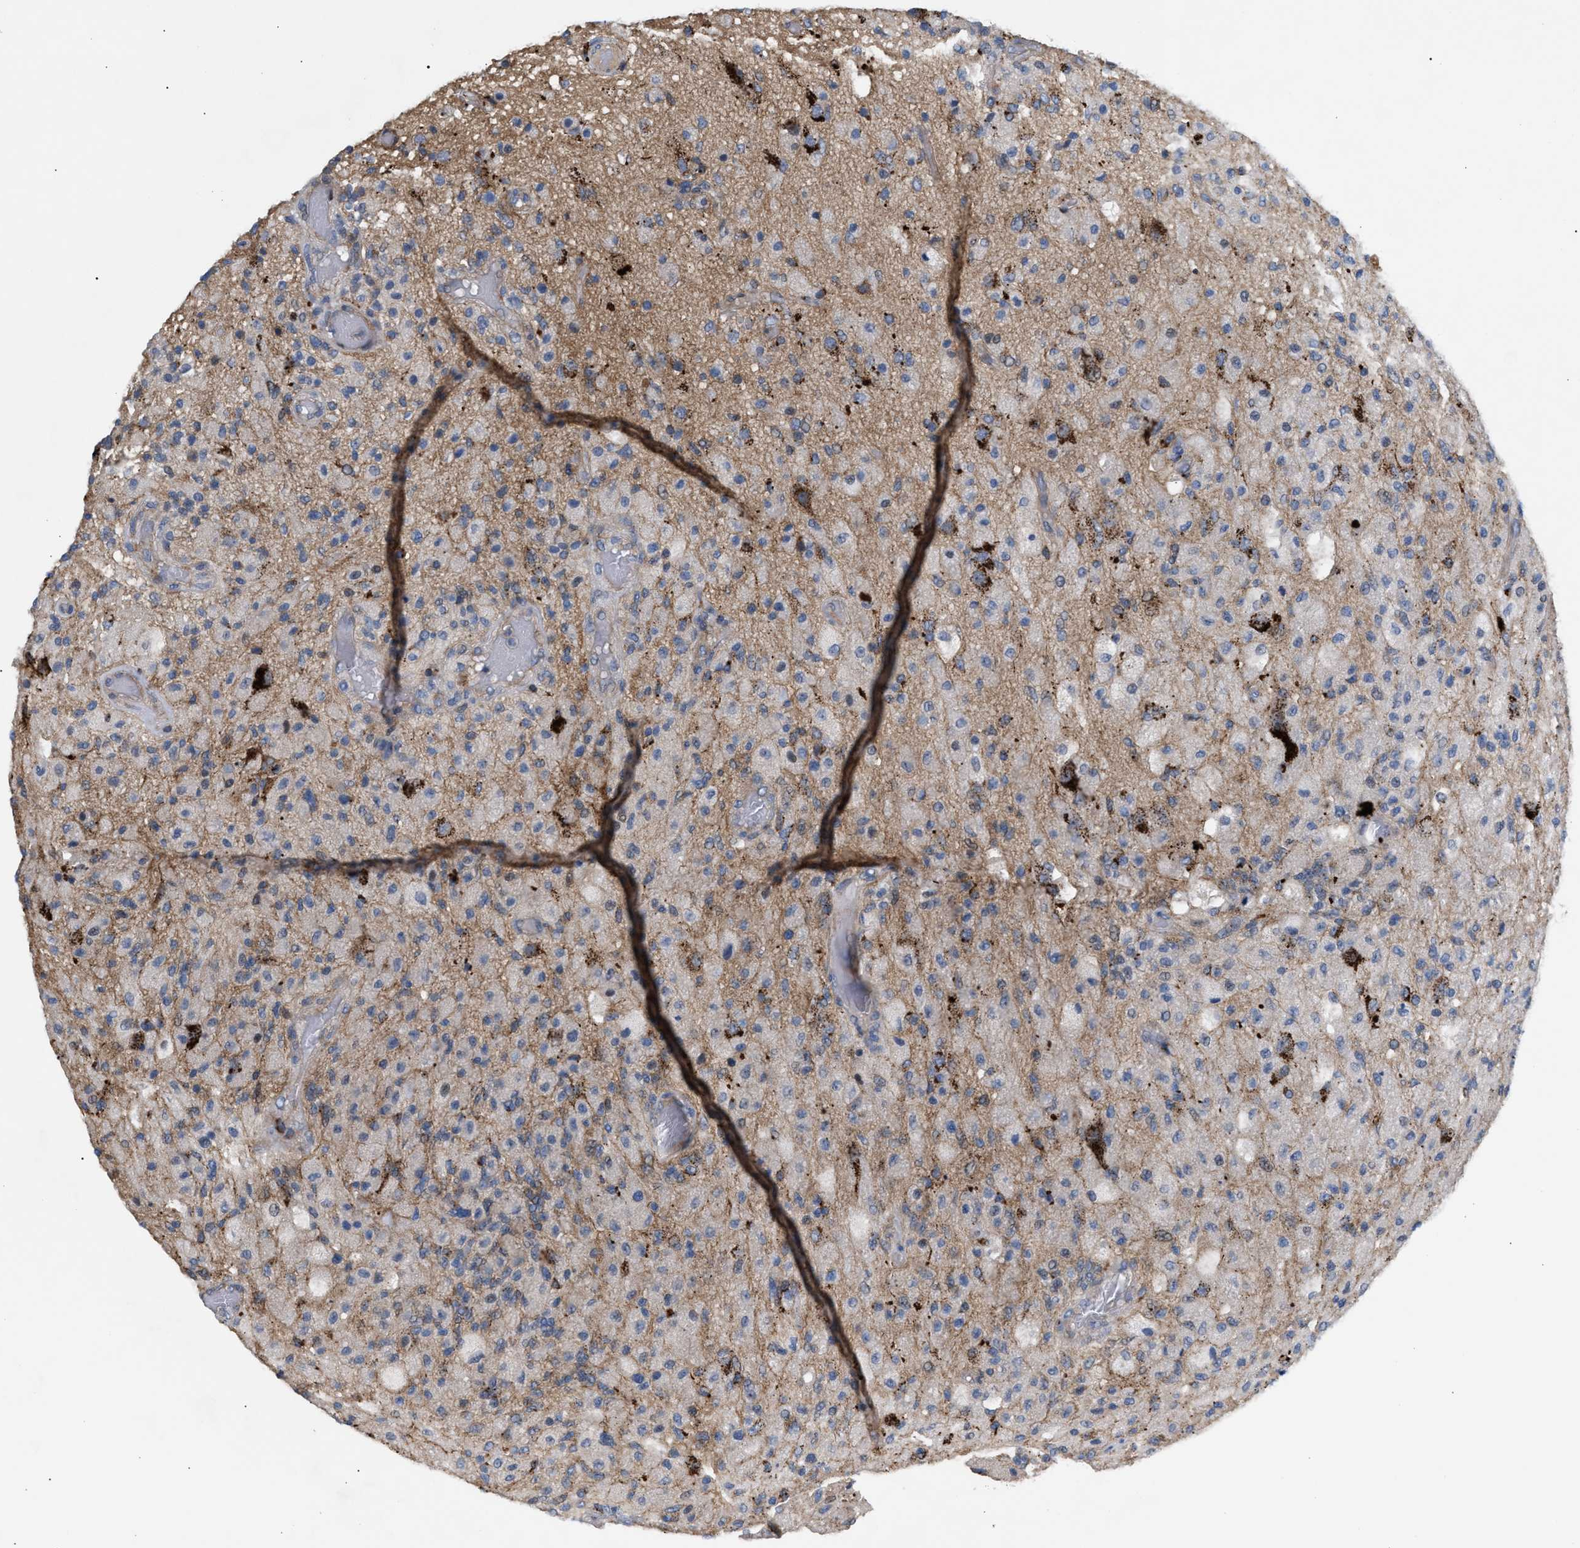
{"staining": {"intensity": "moderate", "quantity": "<25%", "location": "cytoplasmic/membranous"}, "tissue": "glioma", "cell_type": "Tumor cells", "image_type": "cancer", "snomed": [{"axis": "morphology", "description": "Normal tissue, NOS"}, {"axis": "morphology", "description": "Glioma, malignant, High grade"}, {"axis": "topography", "description": "Cerebral cortex"}], "caption": "The histopathology image exhibits staining of glioma, revealing moderate cytoplasmic/membranous protein positivity (brown color) within tumor cells.", "gene": "MBTD1", "patient": {"sex": "male", "age": 77}}